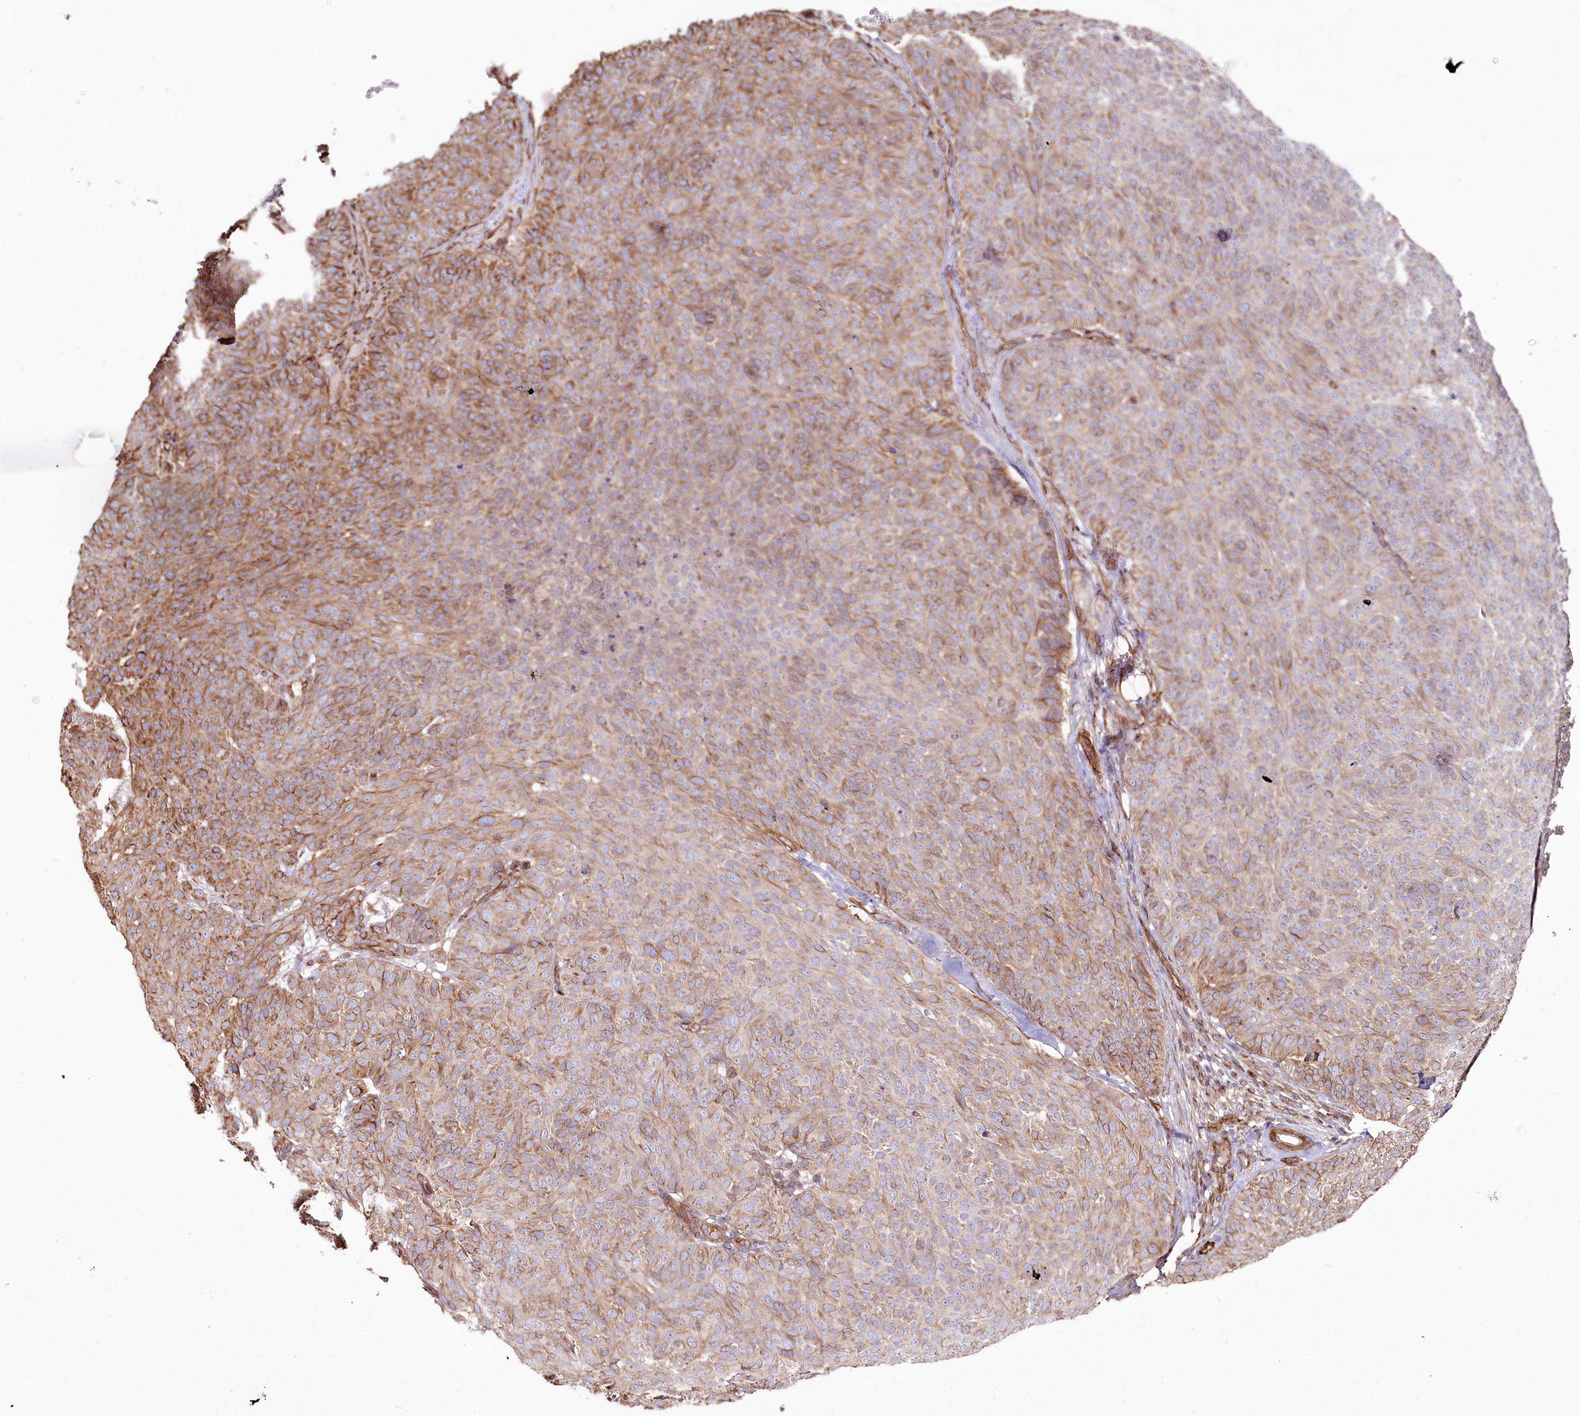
{"staining": {"intensity": "moderate", "quantity": "25%-75%", "location": "cytoplasmic/membranous"}, "tissue": "skin cancer", "cell_type": "Tumor cells", "image_type": "cancer", "snomed": [{"axis": "morphology", "description": "Basal cell carcinoma"}, {"axis": "topography", "description": "Skin"}], "caption": "Immunohistochemistry photomicrograph of neoplastic tissue: human skin cancer stained using immunohistochemistry (IHC) displays medium levels of moderate protein expression localized specifically in the cytoplasmic/membranous of tumor cells, appearing as a cytoplasmic/membranous brown color.", "gene": "SUMF1", "patient": {"sex": "male", "age": 85}}